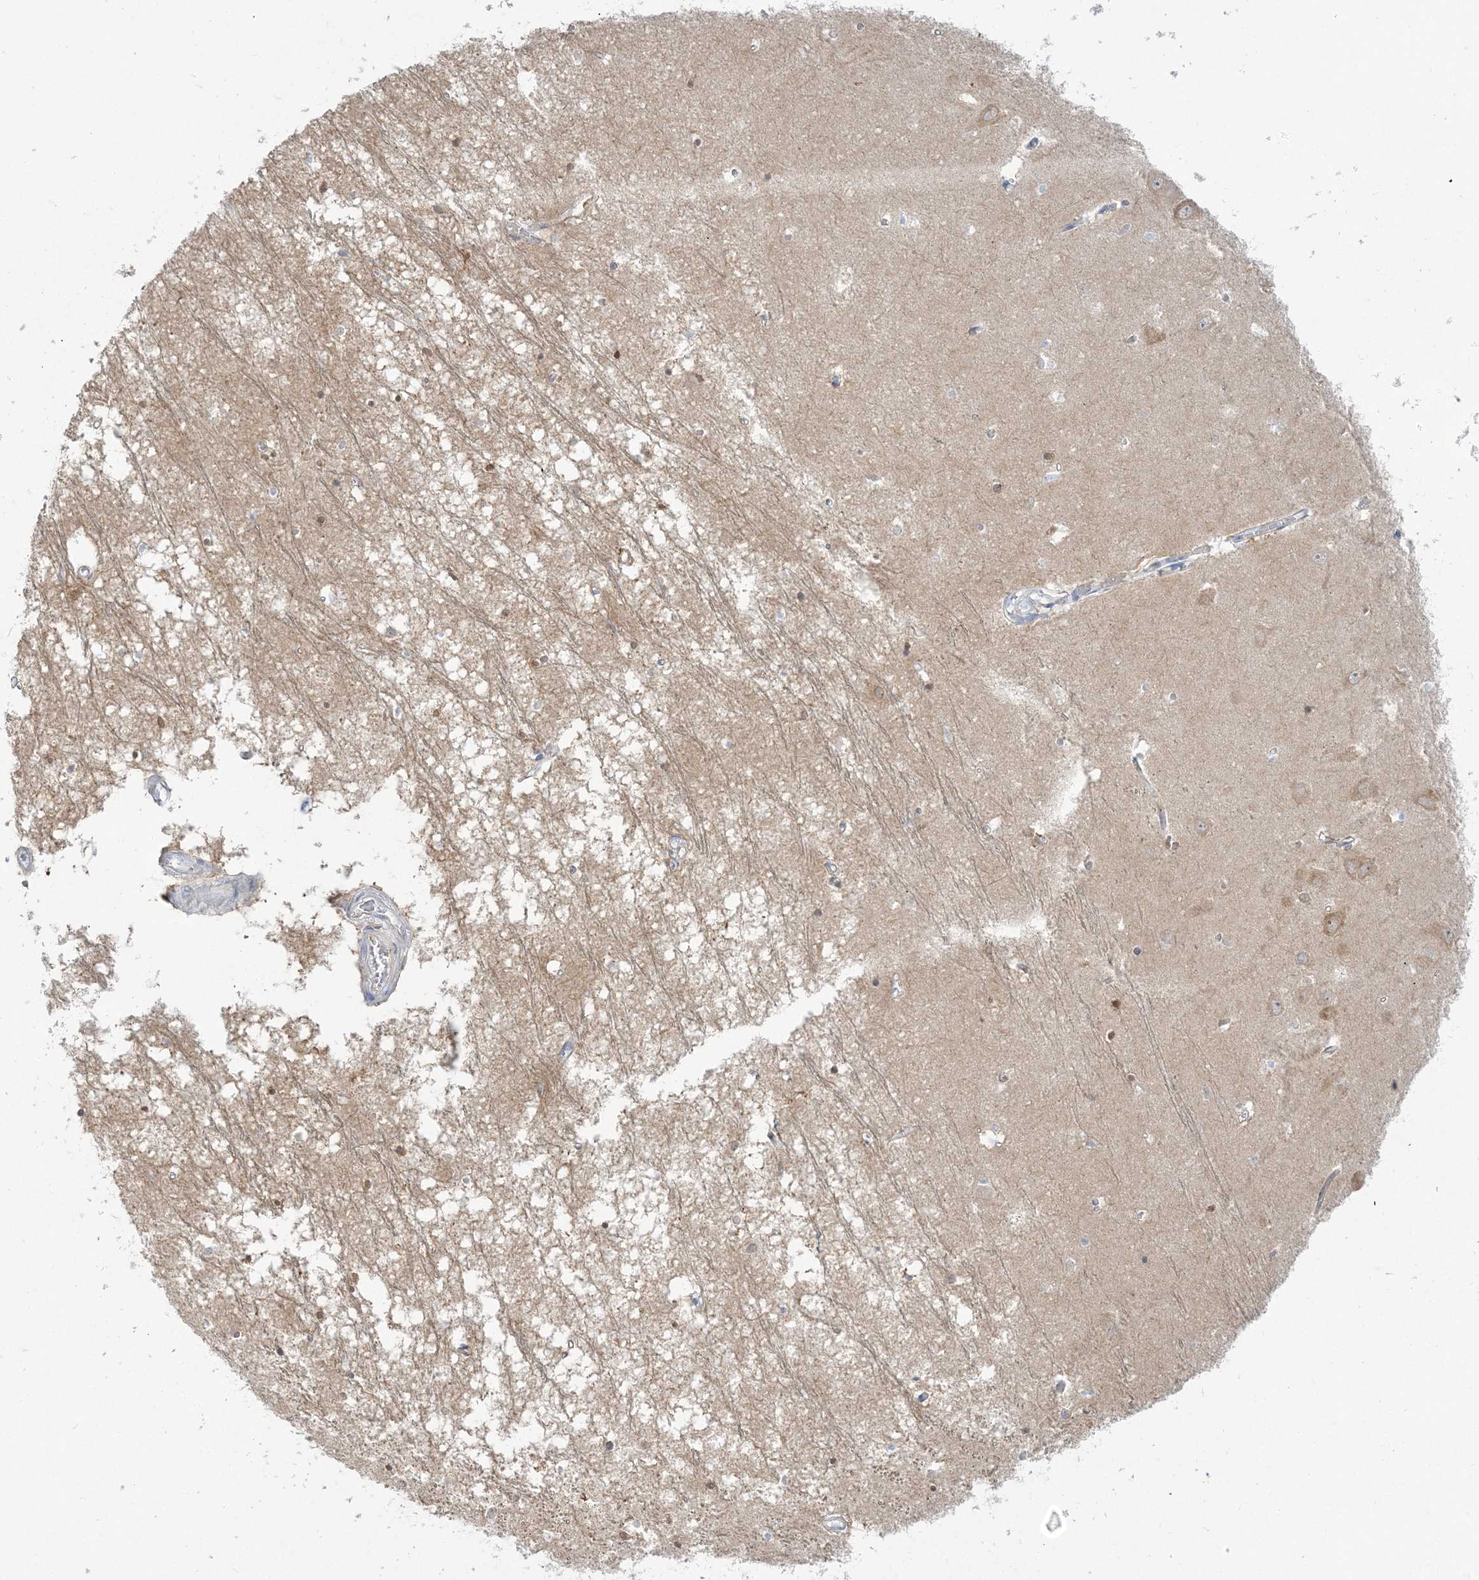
{"staining": {"intensity": "moderate", "quantity": "<25%", "location": "cytoplasmic/membranous,nuclear"}, "tissue": "hippocampus", "cell_type": "Glial cells", "image_type": "normal", "snomed": [{"axis": "morphology", "description": "Normal tissue, NOS"}, {"axis": "topography", "description": "Hippocampus"}], "caption": "Immunohistochemistry (IHC) staining of unremarkable hippocampus, which exhibits low levels of moderate cytoplasmic/membranous,nuclear positivity in approximately <25% of glial cells indicating moderate cytoplasmic/membranous,nuclear protein expression. The staining was performed using DAB (3,3'-diaminobenzidine) (brown) for protein detection and nuclei were counterstained in hematoxylin (blue).", "gene": "ENSG00000288637", "patient": {"sex": "male", "age": 70}}